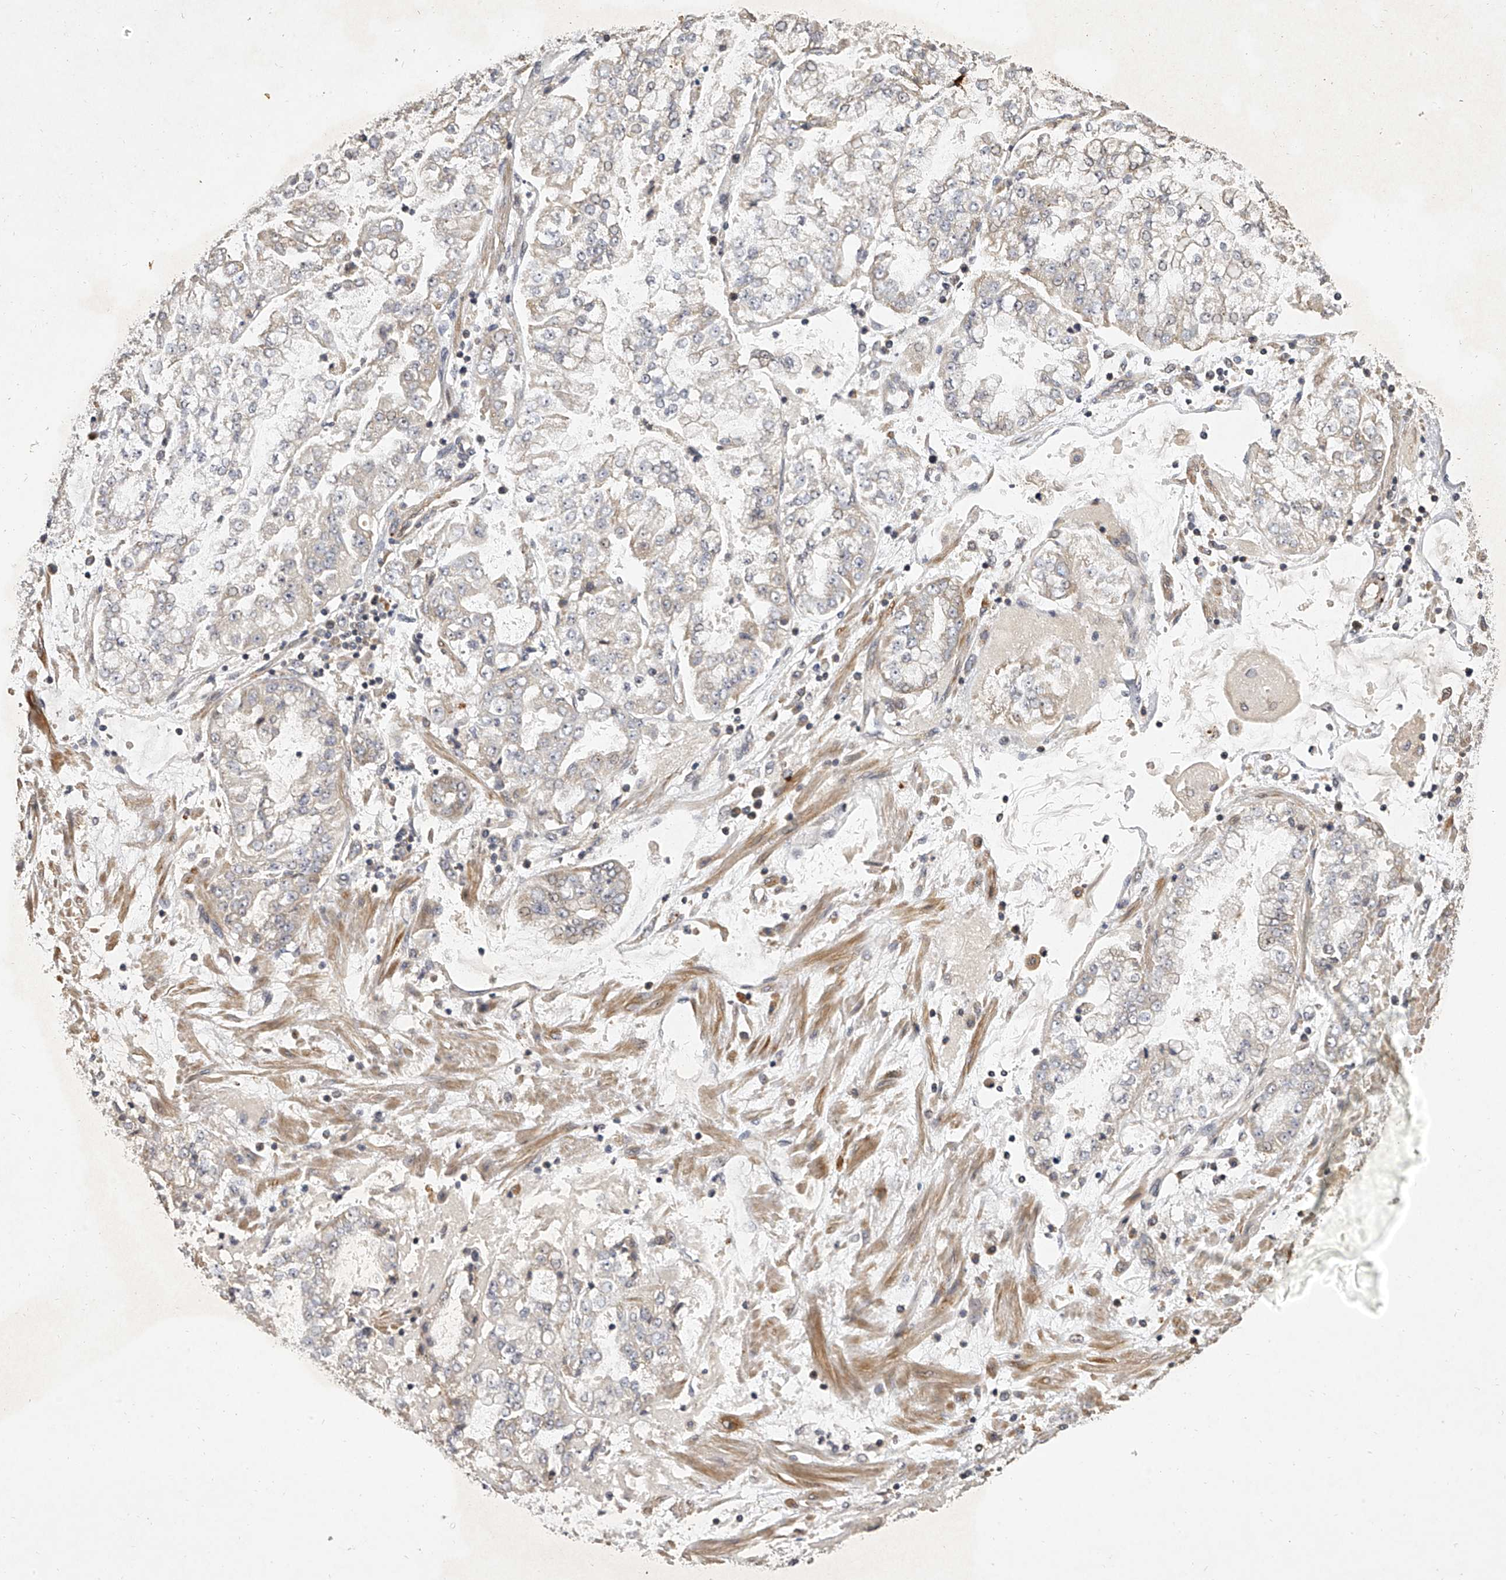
{"staining": {"intensity": "weak", "quantity": "25%-75%", "location": "cytoplasmic/membranous"}, "tissue": "stomach cancer", "cell_type": "Tumor cells", "image_type": "cancer", "snomed": [{"axis": "morphology", "description": "Adenocarcinoma, NOS"}, {"axis": "topography", "description": "Stomach"}], "caption": "A brown stain shows weak cytoplasmic/membranous staining of a protein in stomach cancer tumor cells.", "gene": "DOCK9", "patient": {"sex": "male", "age": 76}}